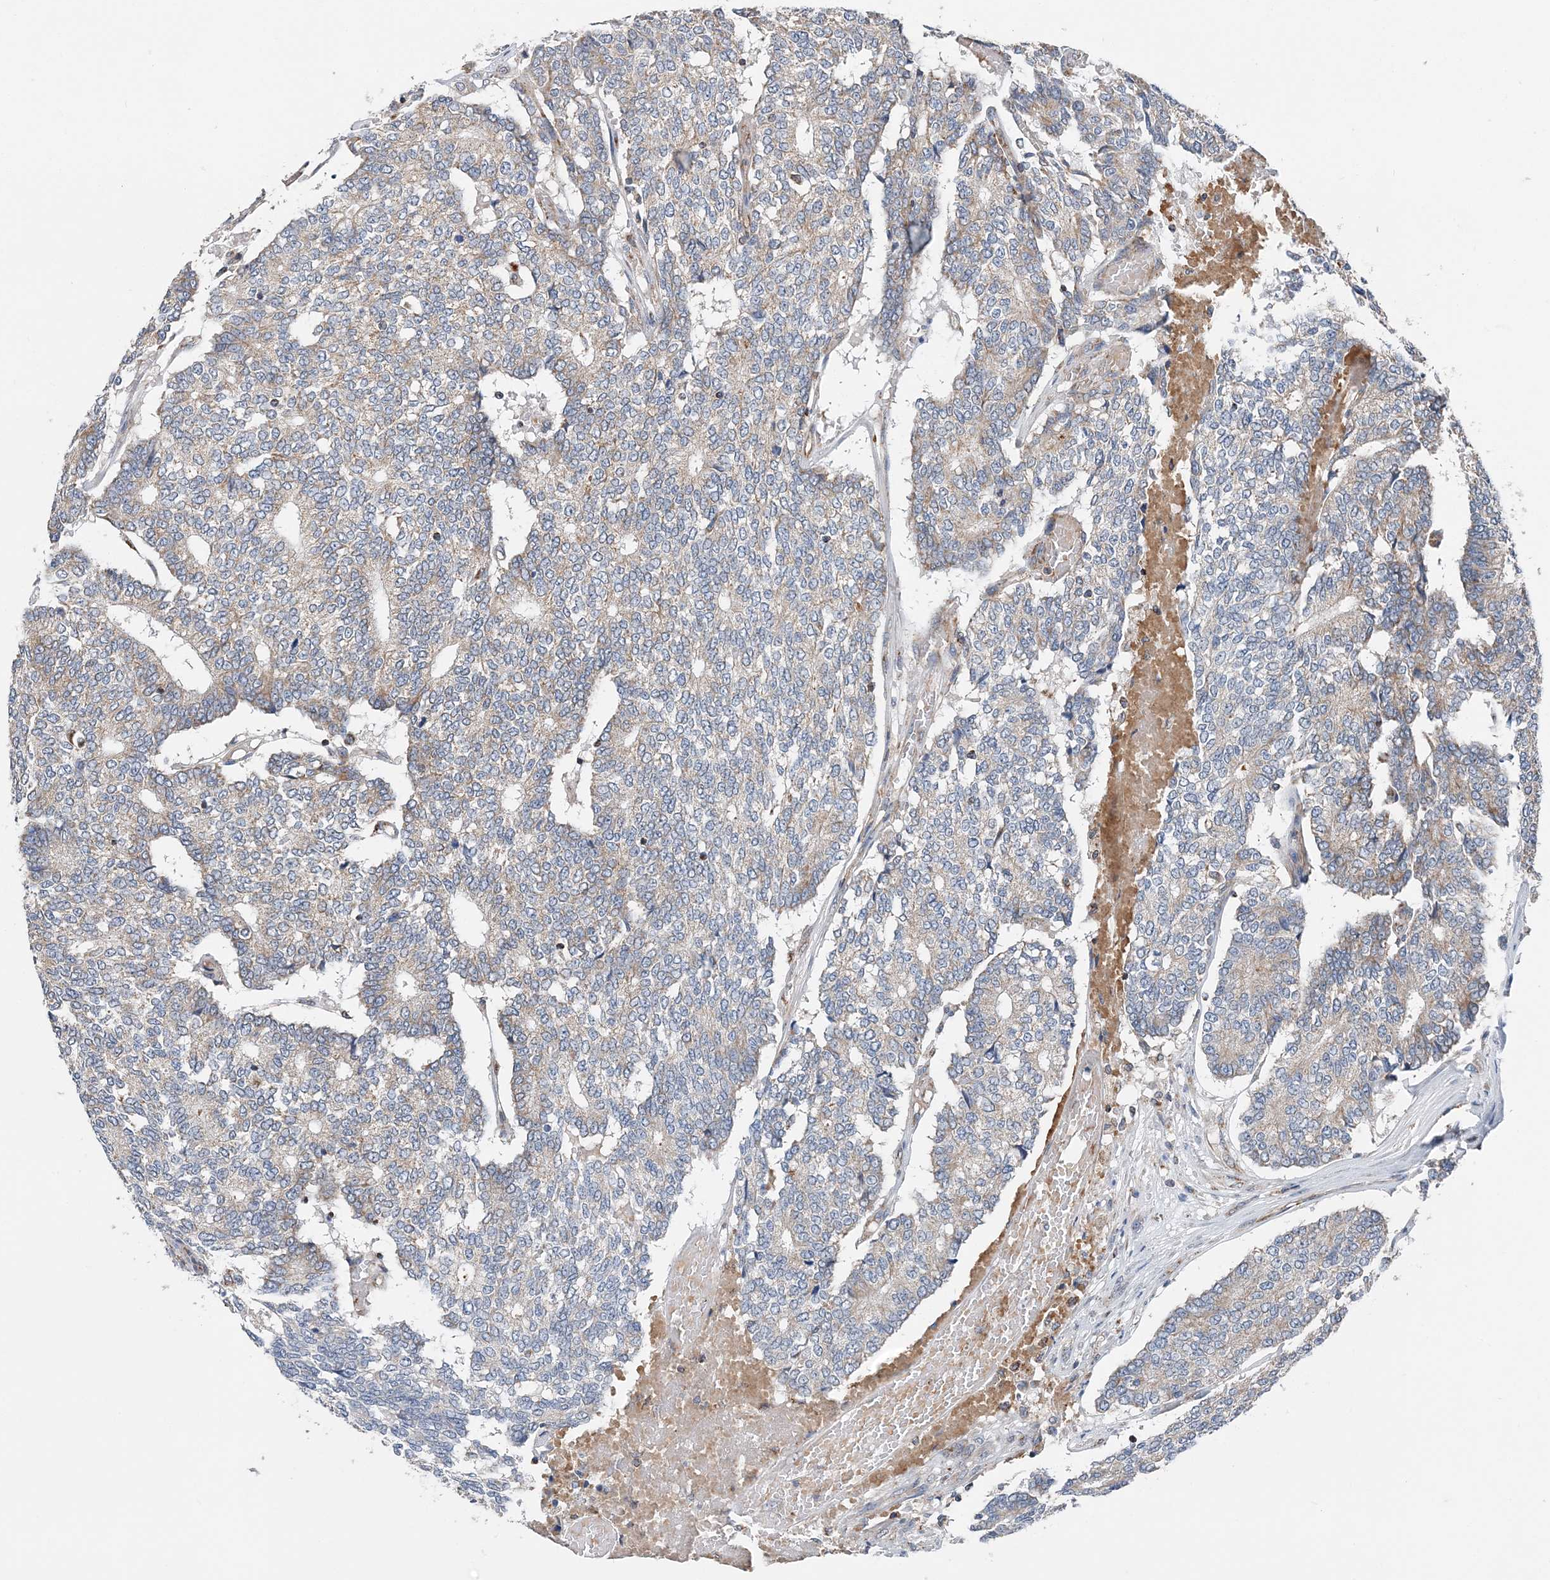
{"staining": {"intensity": "weak", "quantity": "25%-75%", "location": "cytoplasmic/membranous"}, "tissue": "prostate cancer", "cell_type": "Tumor cells", "image_type": "cancer", "snomed": [{"axis": "morphology", "description": "Normal tissue, NOS"}, {"axis": "morphology", "description": "Adenocarcinoma, High grade"}, {"axis": "topography", "description": "Prostate"}, {"axis": "topography", "description": "Seminal veicle"}], "caption": "Prostate cancer tissue displays weak cytoplasmic/membranous positivity in about 25%-75% of tumor cells The protein is shown in brown color, while the nuclei are stained blue.", "gene": "SPRY2", "patient": {"sex": "male", "age": 55}}